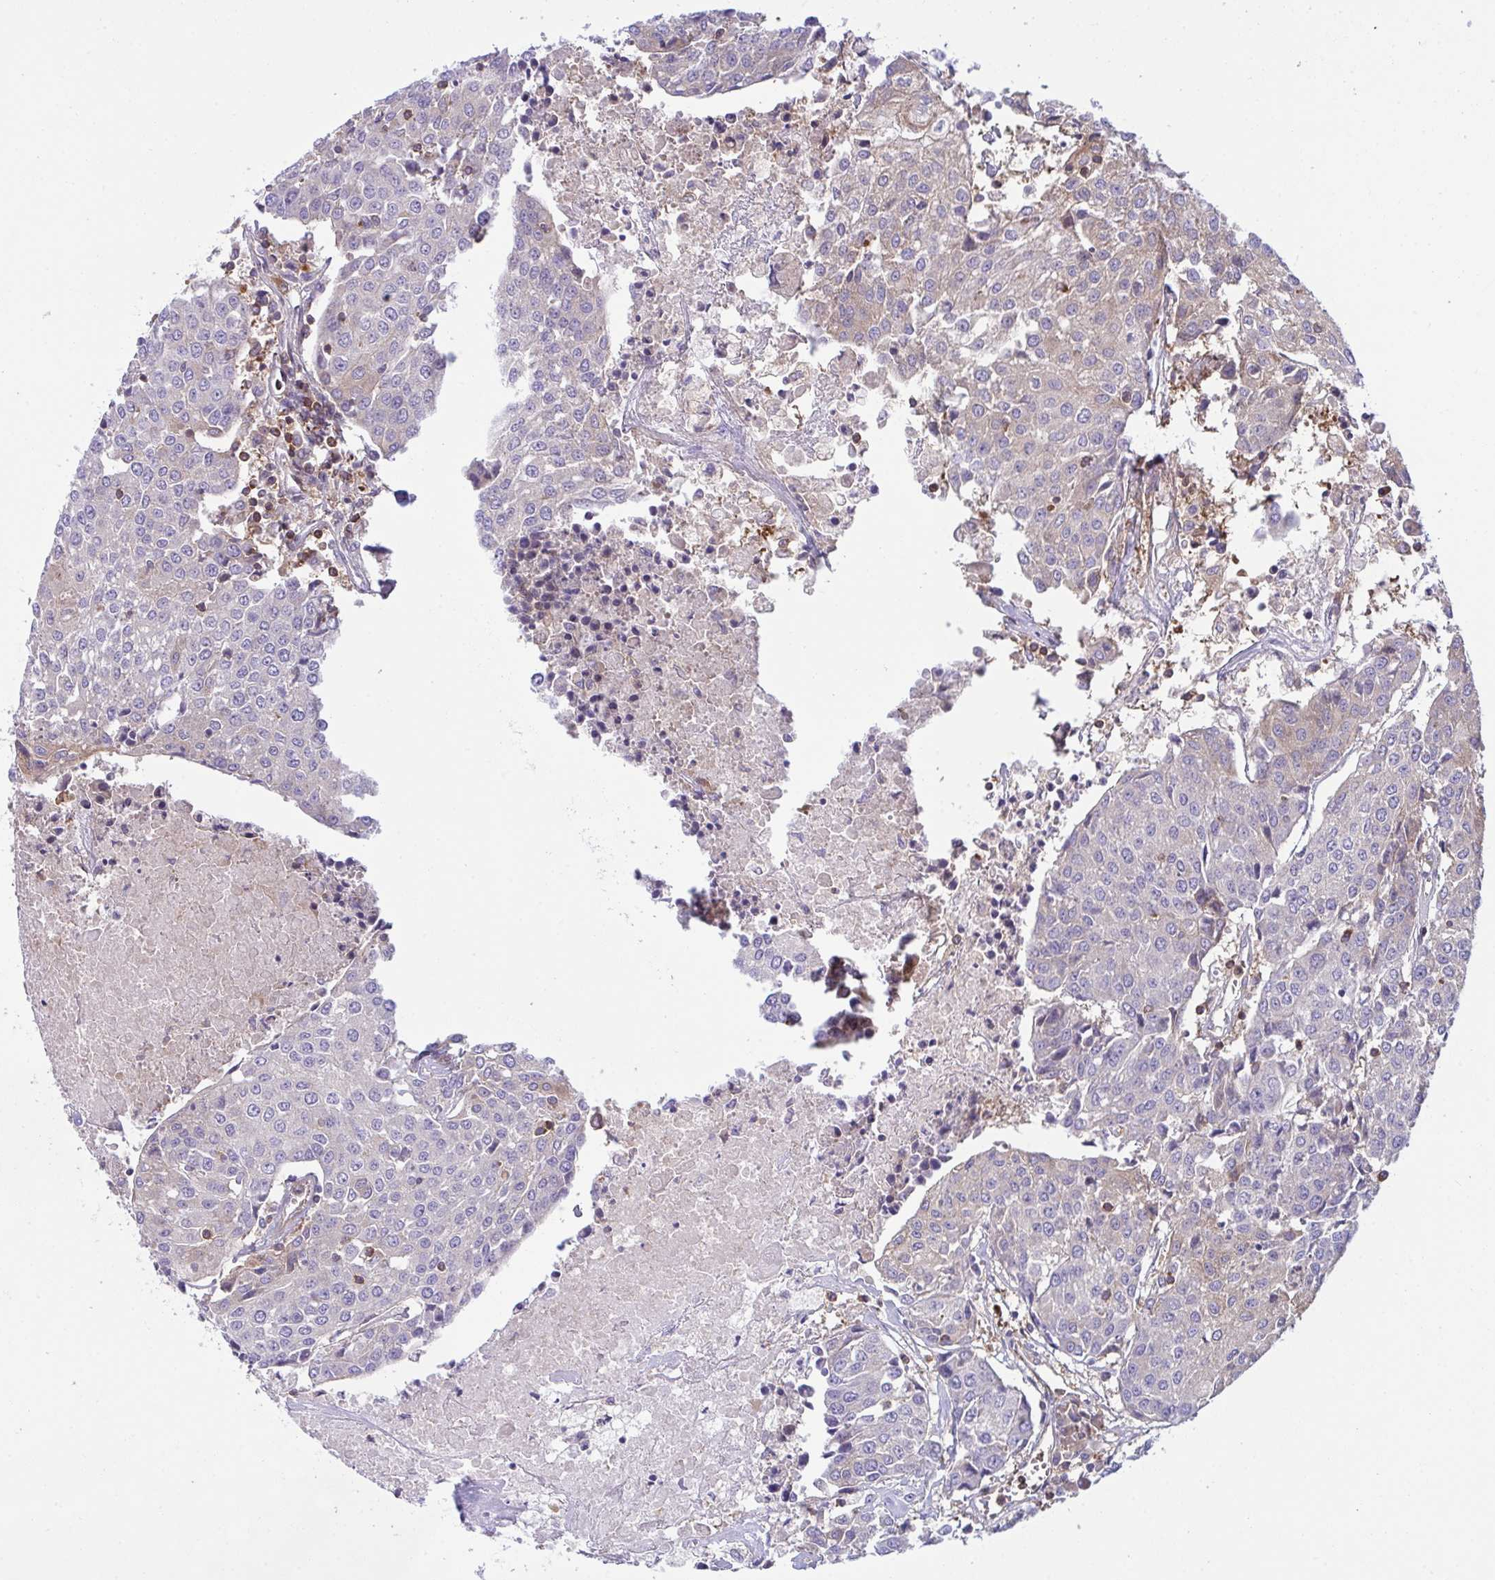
{"staining": {"intensity": "weak", "quantity": "<25%", "location": "cytoplasmic/membranous"}, "tissue": "urothelial cancer", "cell_type": "Tumor cells", "image_type": "cancer", "snomed": [{"axis": "morphology", "description": "Urothelial carcinoma, High grade"}, {"axis": "topography", "description": "Urinary bladder"}], "caption": "Immunohistochemistry (IHC) histopathology image of neoplastic tissue: human urothelial cancer stained with DAB (3,3'-diaminobenzidine) shows no significant protein staining in tumor cells. (Immunohistochemistry, brightfield microscopy, high magnification).", "gene": "TSC22D3", "patient": {"sex": "female", "age": 85}}